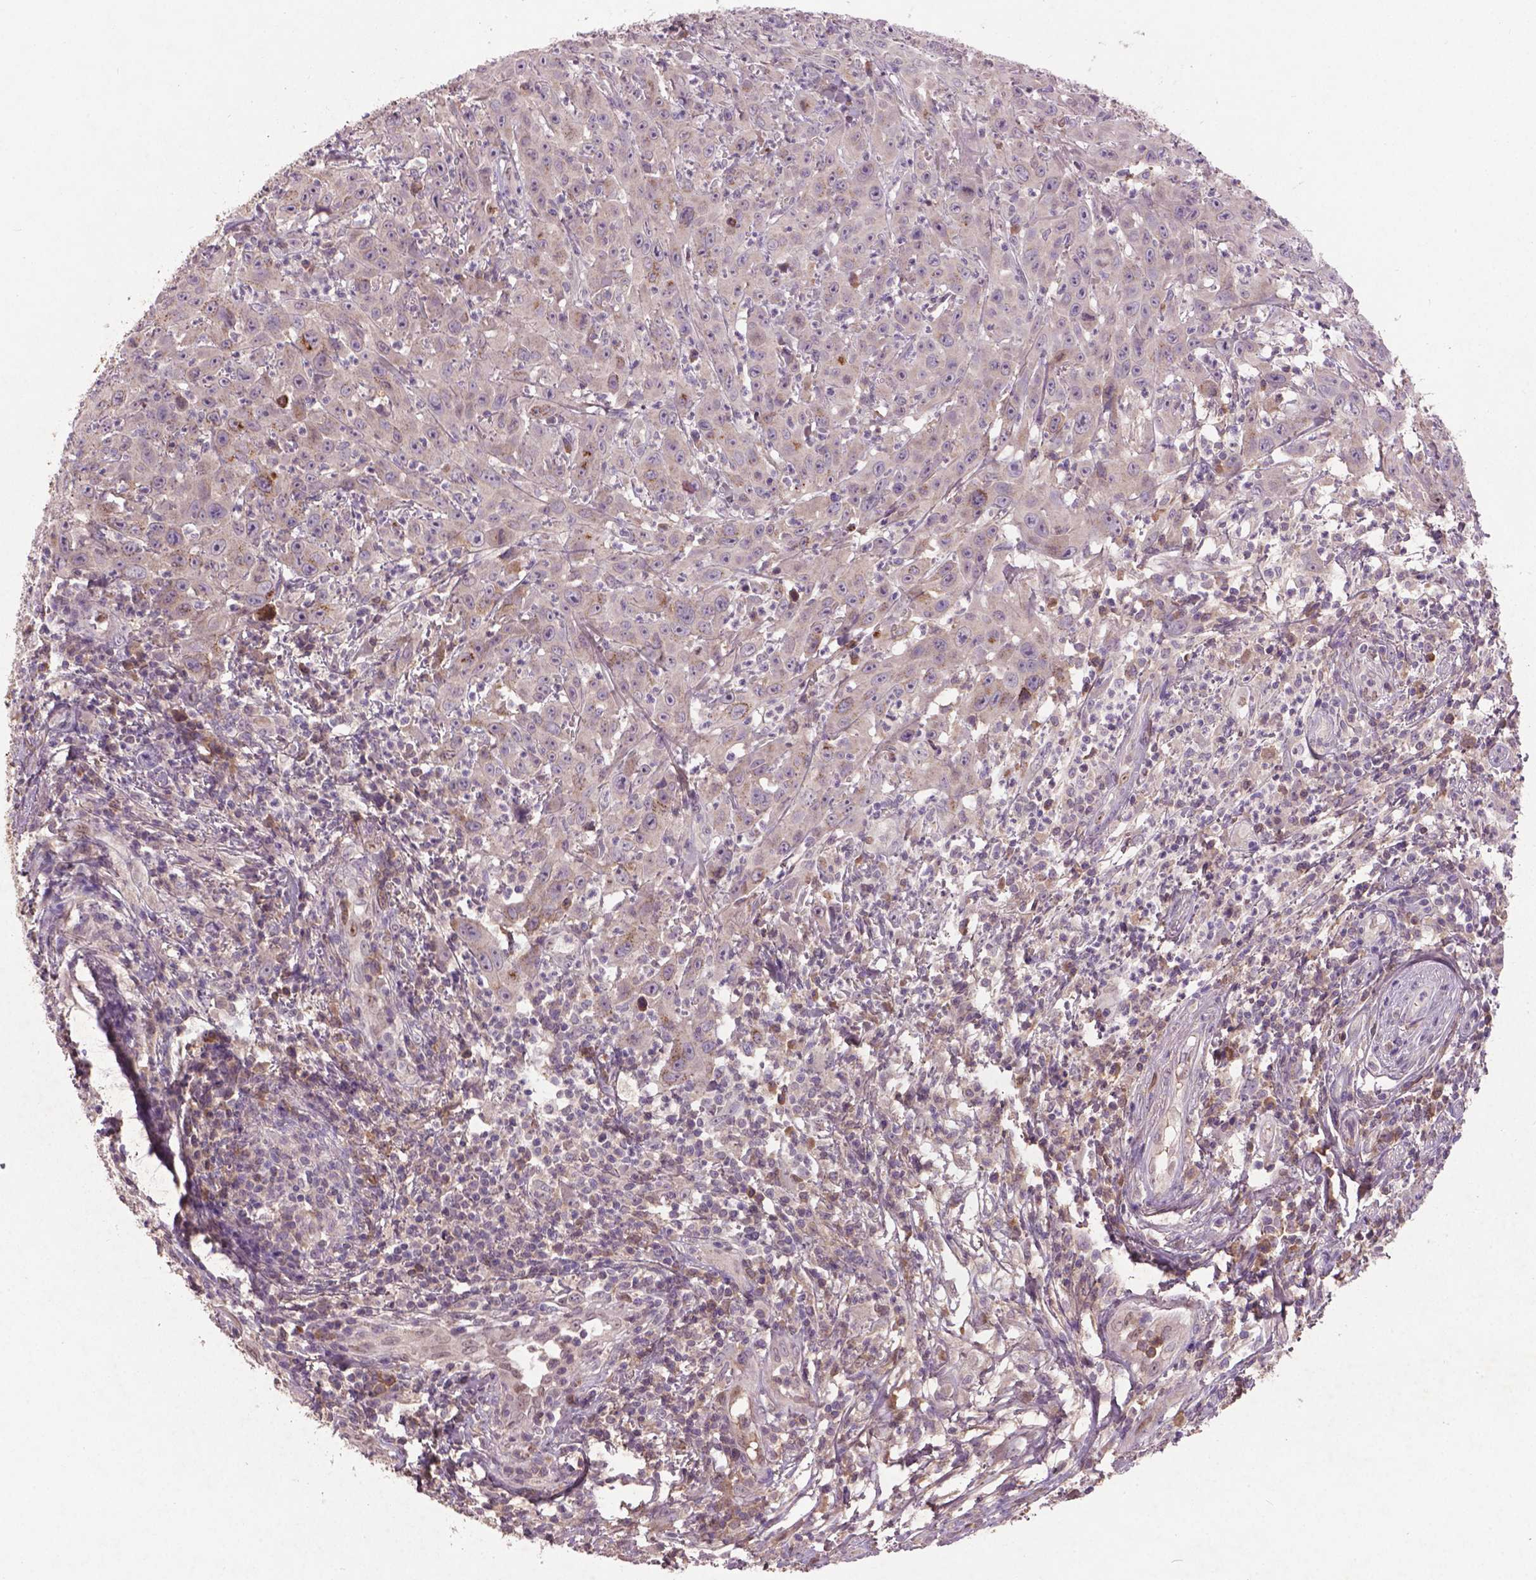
{"staining": {"intensity": "negative", "quantity": "none", "location": "none"}, "tissue": "head and neck cancer", "cell_type": "Tumor cells", "image_type": "cancer", "snomed": [{"axis": "morphology", "description": "Squamous cell carcinoma, NOS"}, {"axis": "topography", "description": "Skin"}, {"axis": "topography", "description": "Head-Neck"}], "caption": "The photomicrograph exhibits no staining of tumor cells in squamous cell carcinoma (head and neck).", "gene": "SOX17", "patient": {"sex": "male", "age": 80}}